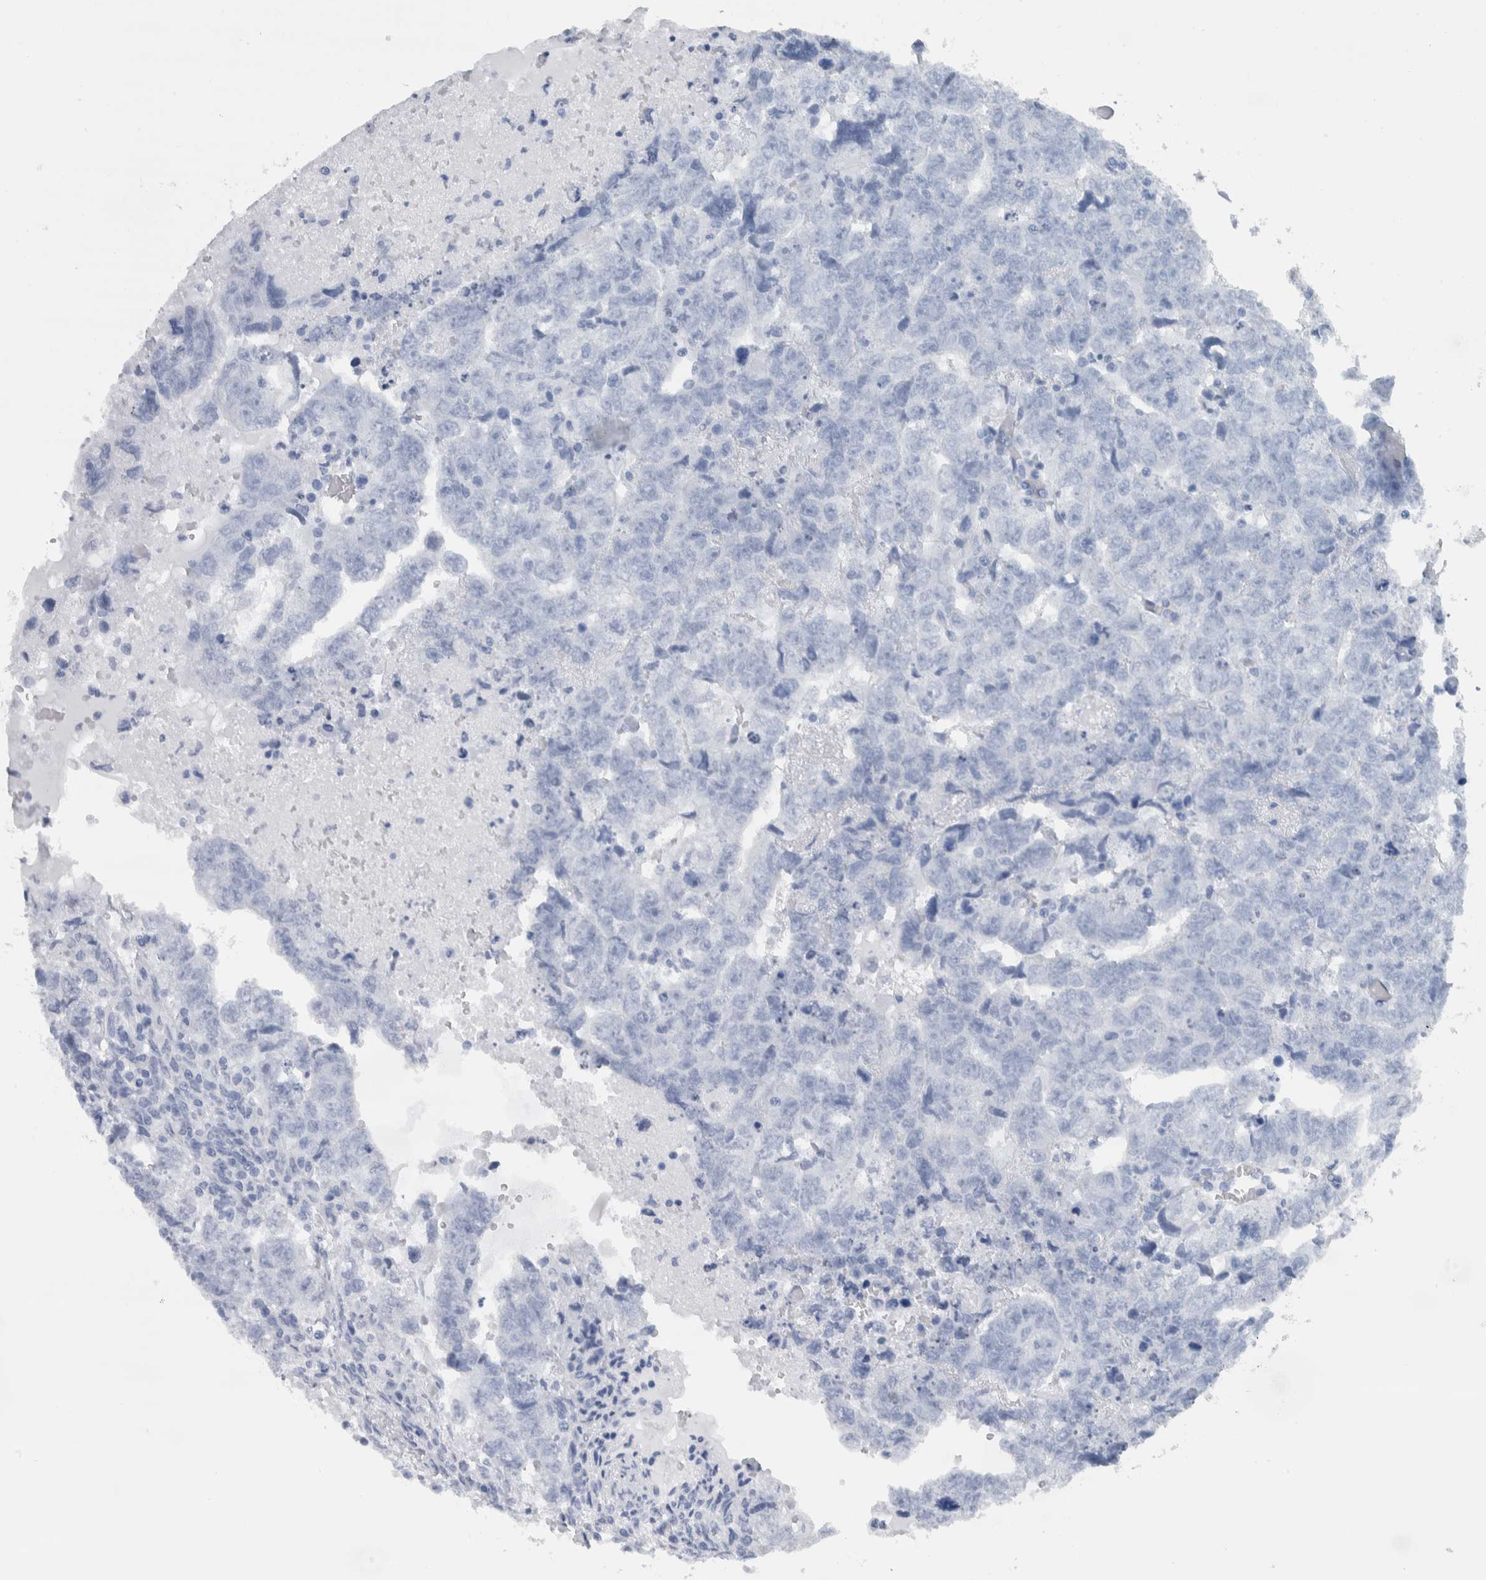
{"staining": {"intensity": "negative", "quantity": "none", "location": "none"}, "tissue": "testis cancer", "cell_type": "Tumor cells", "image_type": "cancer", "snomed": [{"axis": "morphology", "description": "Carcinoma, Embryonal, NOS"}, {"axis": "topography", "description": "Testis"}], "caption": "IHC photomicrograph of embryonal carcinoma (testis) stained for a protein (brown), which displays no expression in tumor cells.", "gene": "NEFM", "patient": {"sex": "male", "age": 36}}